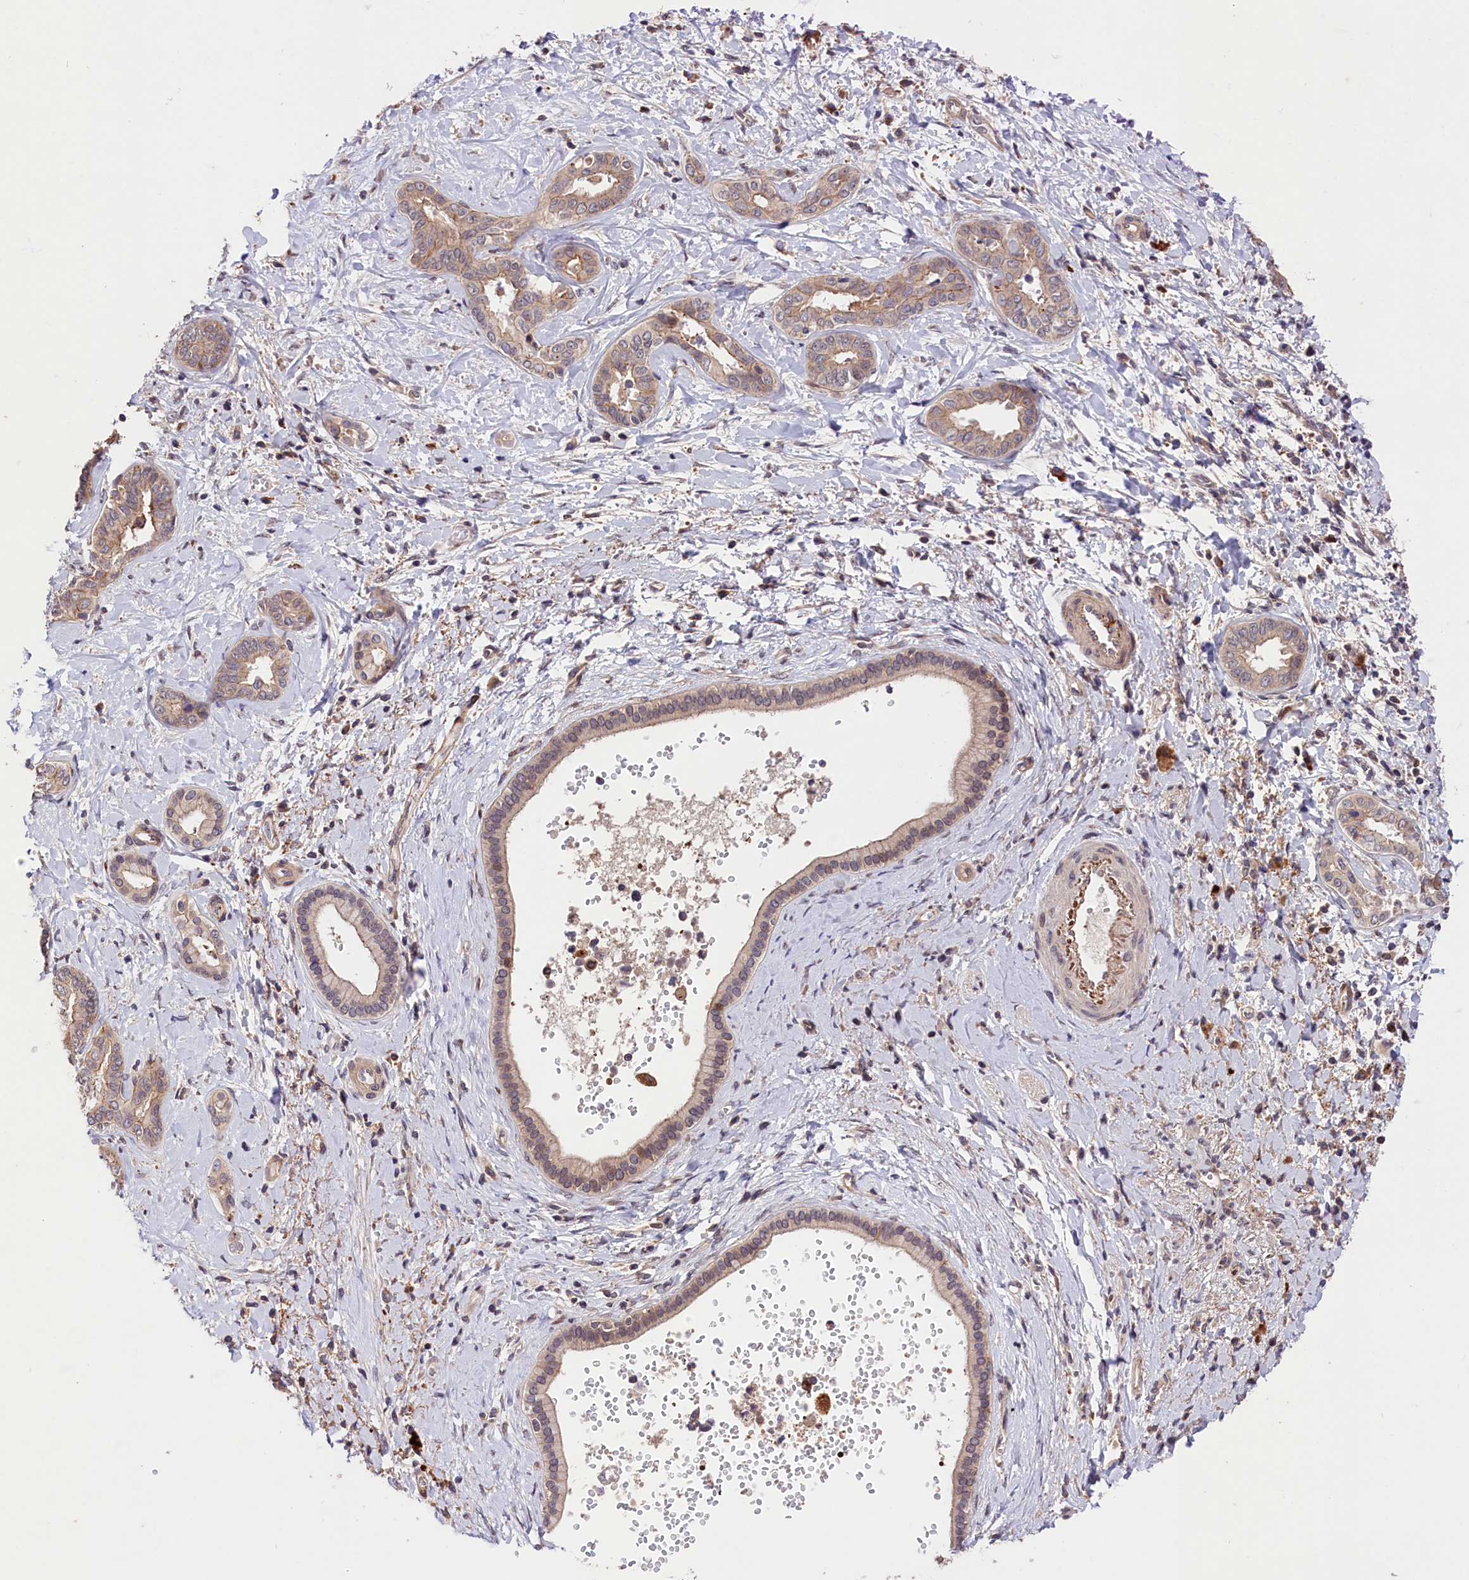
{"staining": {"intensity": "weak", "quantity": "25%-75%", "location": "cytoplasmic/membranous"}, "tissue": "liver cancer", "cell_type": "Tumor cells", "image_type": "cancer", "snomed": [{"axis": "morphology", "description": "Cholangiocarcinoma"}, {"axis": "topography", "description": "Liver"}], "caption": "Immunohistochemical staining of liver cancer (cholangiocarcinoma) shows low levels of weak cytoplasmic/membranous expression in about 25%-75% of tumor cells.", "gene": "CACNA1H", "patient": {"sex": "female", "age": 77}}